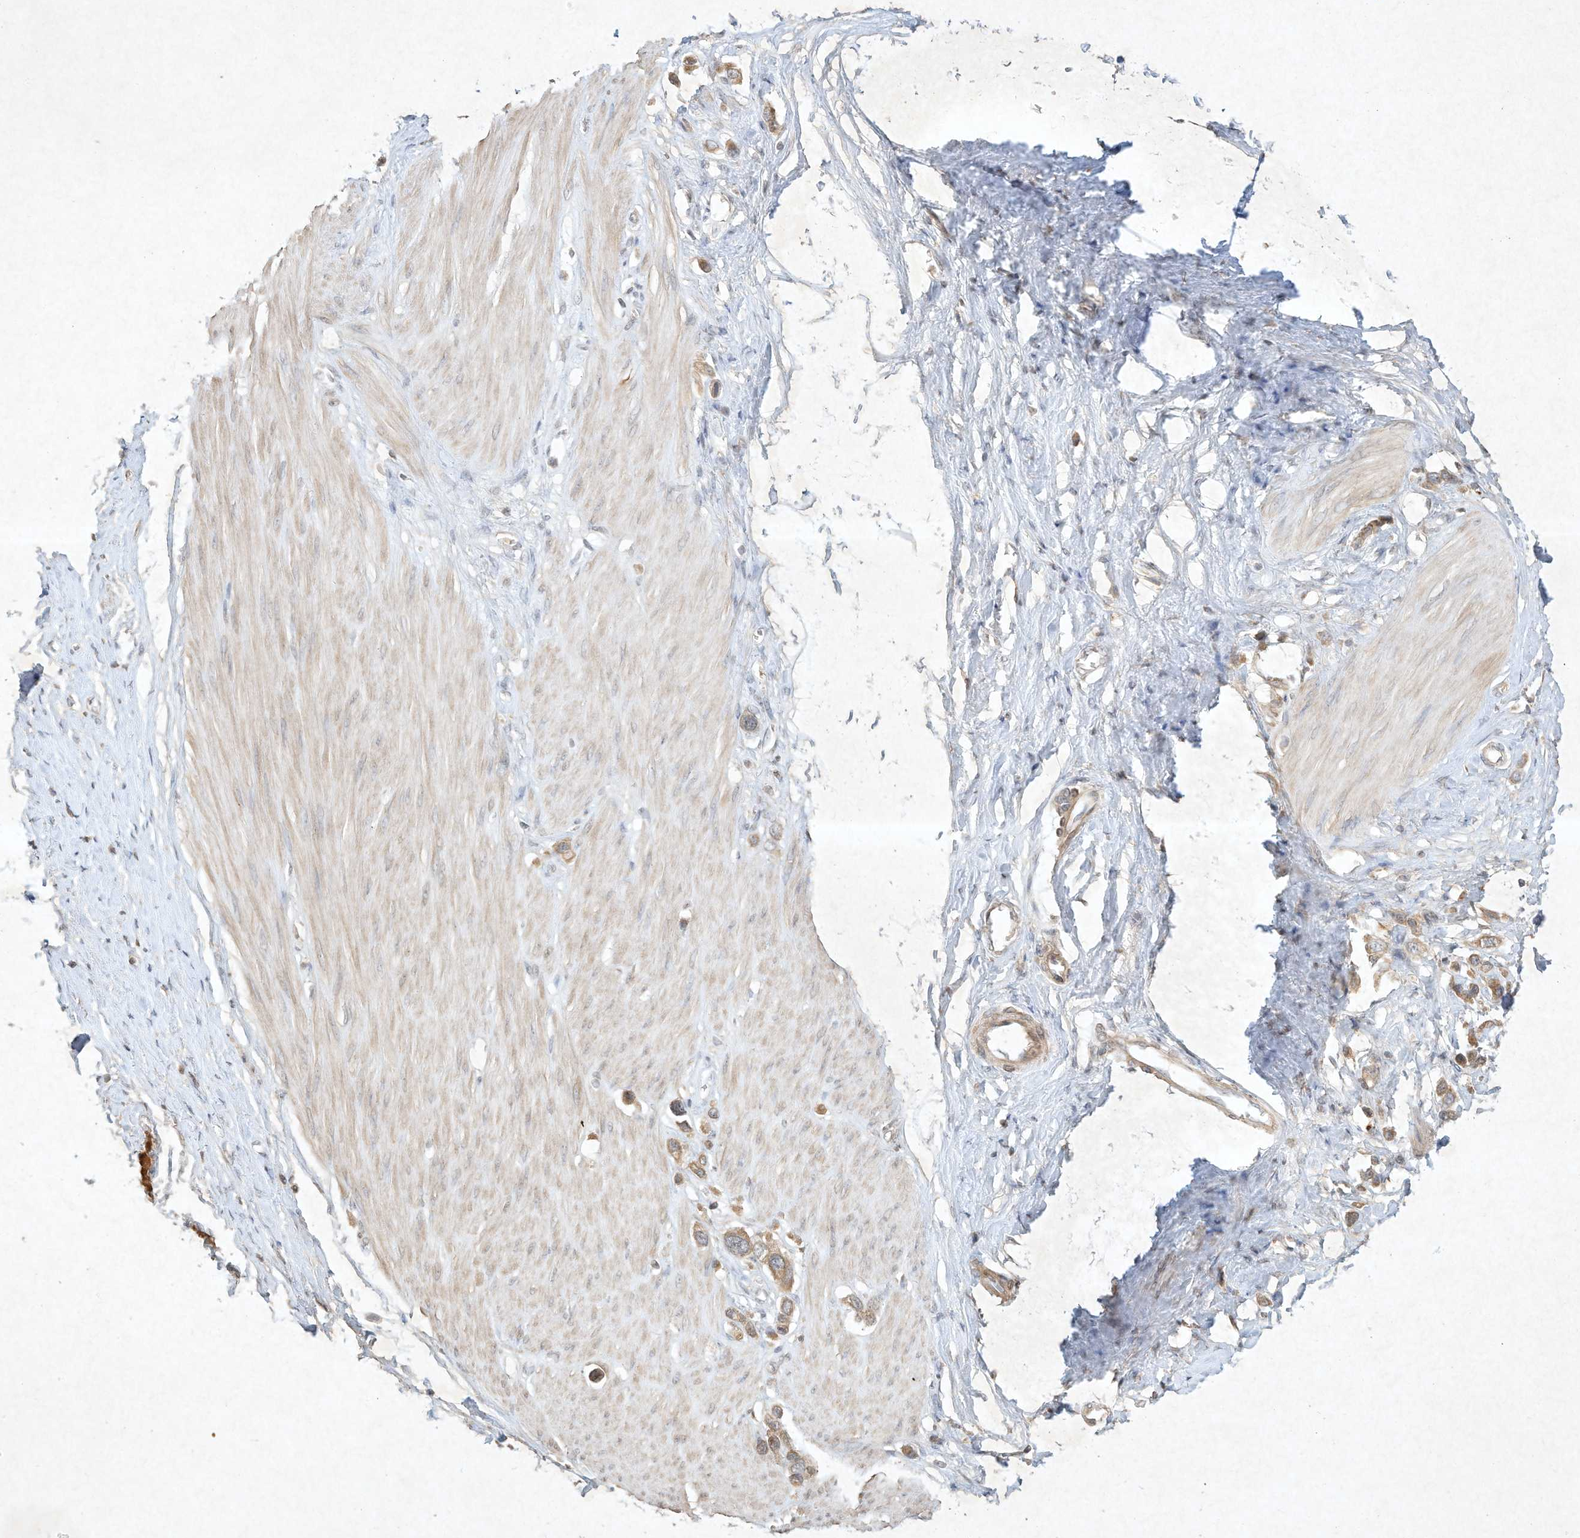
{"staining": {"intensity": "moderate", "quantity": ">75%", "location": "cytoplasmic/membranous"}, "tissue": "stomach cancer", "cell_type": "Tumor cells", "image_type": "cancer", "snomed": [{"axis": "morphology", "description": "Adenocarcinoma, NOS"}, {"axis": "topography", "description": "Stomach"}], "caption": "Immunohistochemistry photomicrograph of stomach adenocarcinoma stained for a protein (brown), which demonstrates medium levels of moderate cytoplasmic/membranous positivity in about >75% of tumor cells.", "gene": "BTRC", "patient": {"sex": "female", "age": 65}}